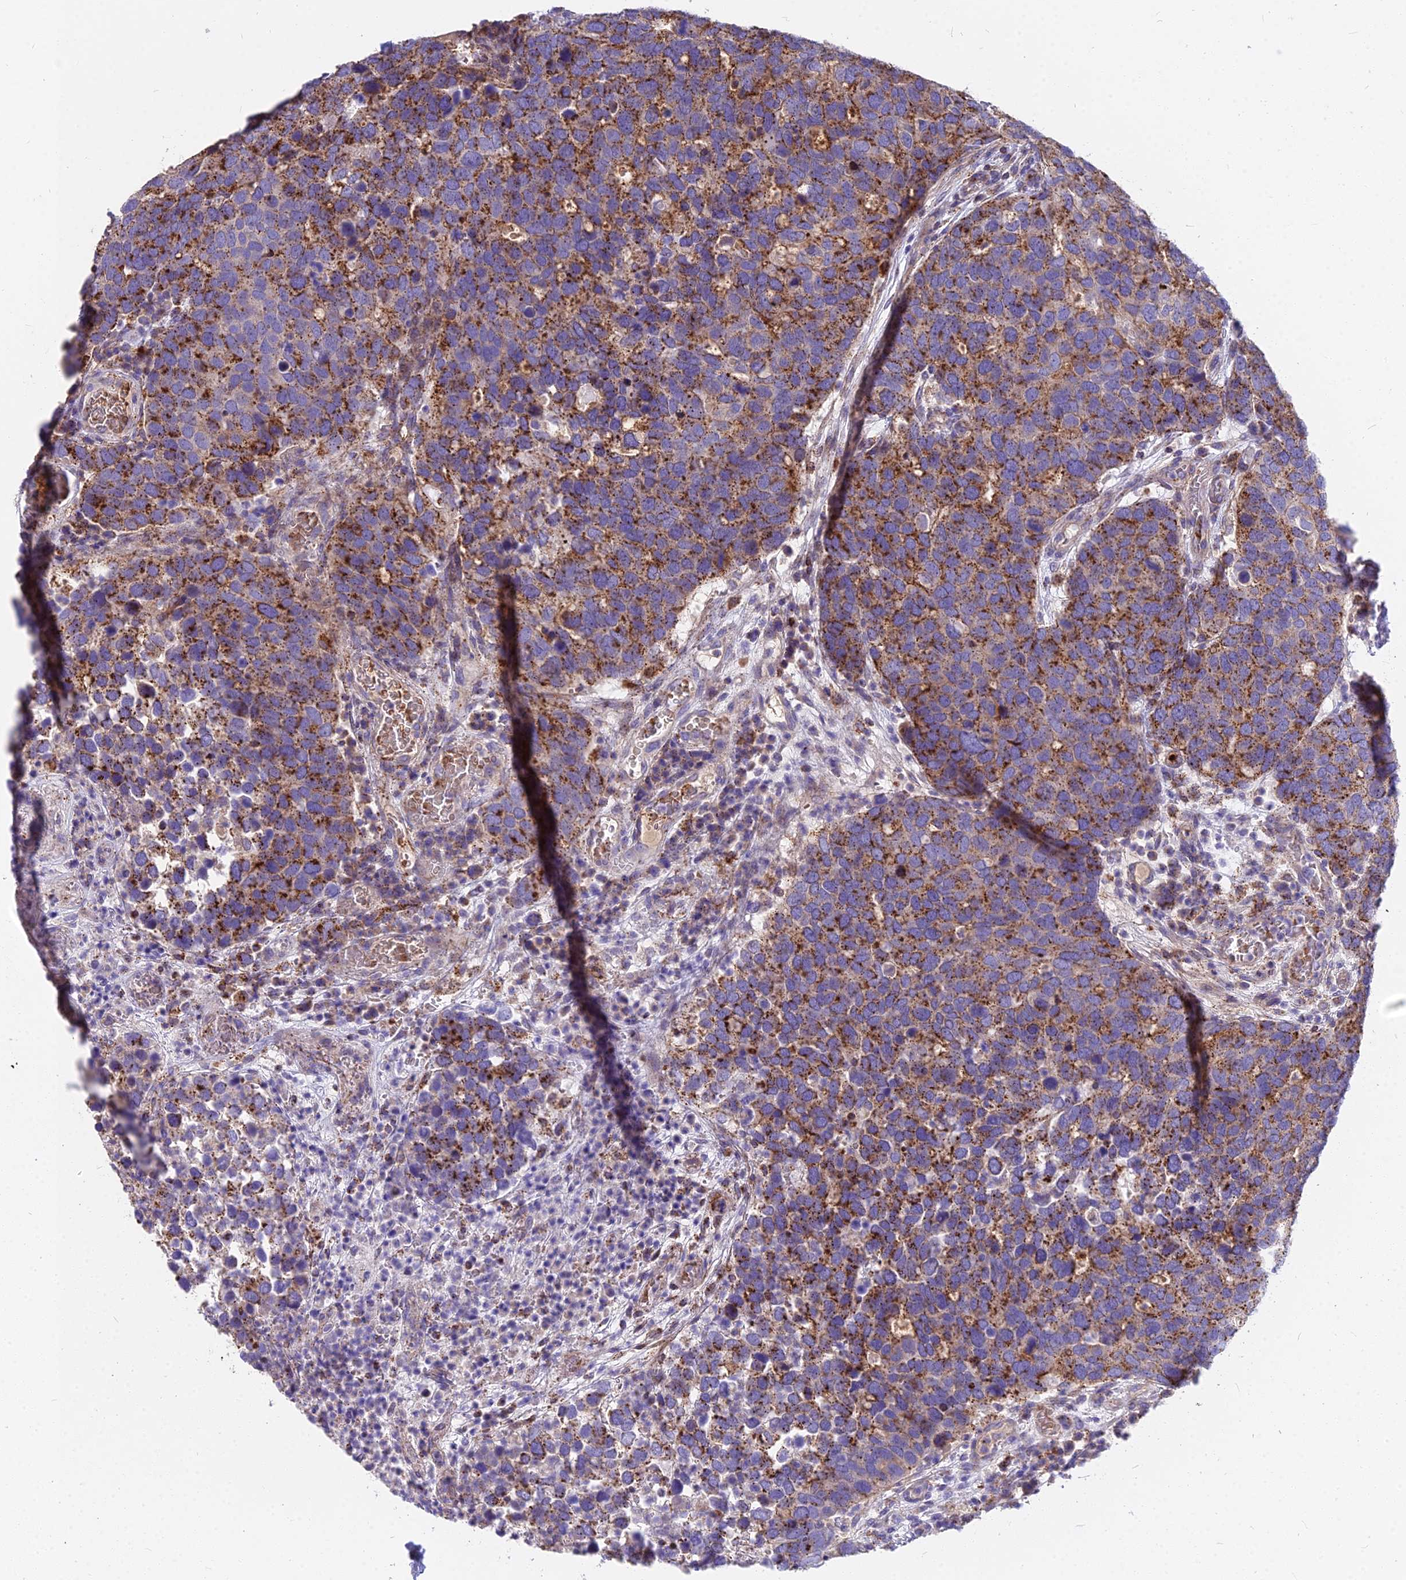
{"staining": {"intensity": "strong", "quantity": ">75%", "location": "cytoplasmic/membranous"}, "tissue": "breast cancer", "cell_type": "Tumor cells", "image_type": "cancer", "snomed": [{"axis": "morphology", "description": "Duct carcinoma"}, {"axis": "topography", "description": "Breast"}], "caption": "Immunohistochemistry (IHC) staining of breast cancer (intraductal carcinoma), which exhibits high levels of strong cytoplasmic/membranous staining in approximately >75% of tumor cells indicating strong cytoplasmic/membranous protein staining. The staining was performed using DAB (brown) for protein detection and nuclei were counterstained in hematoxylin (blue).", "gene": "FRMPD1", "patient": {"sex": "female", "age": 83}}